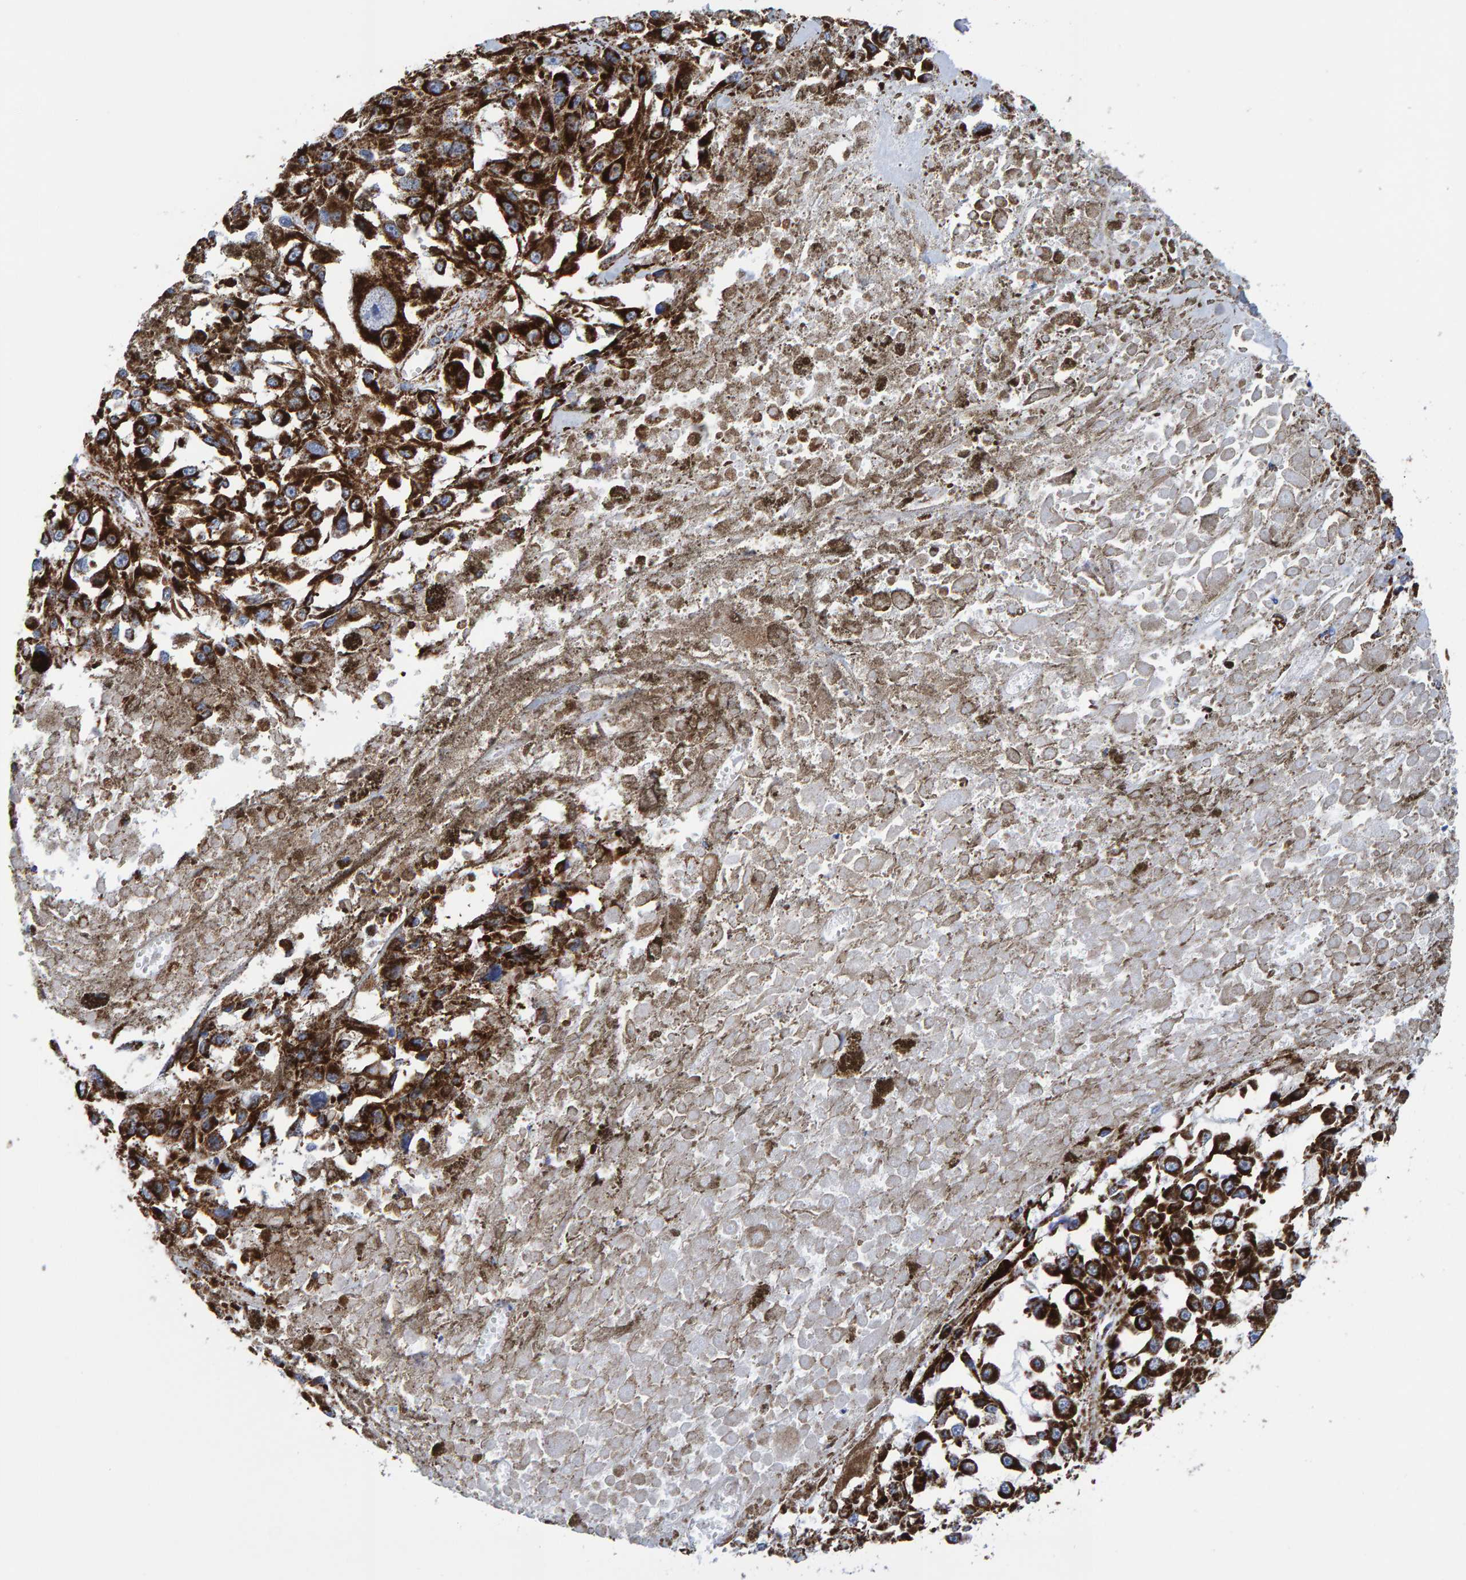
{"staining": {"intensity": "strong", "quantity": ">75%", "location": "cytoplasmic/membranous"}, "tissue": "melanoma", "cell_type": "Tumor cells", "image_type": "cancer", "snomed": [{"axis": "morphology", "description": "Malignant melanoma, Metastatic site"}, {"axis": "topography", "description": "Lymph node"}], "caption": "Strong cytoplasmic/membranous staining is identified in about >75% of tumor cells in melanoma.", "gene": "ENSG00000262660", "patient": {"sex": "male", "age": 59}}